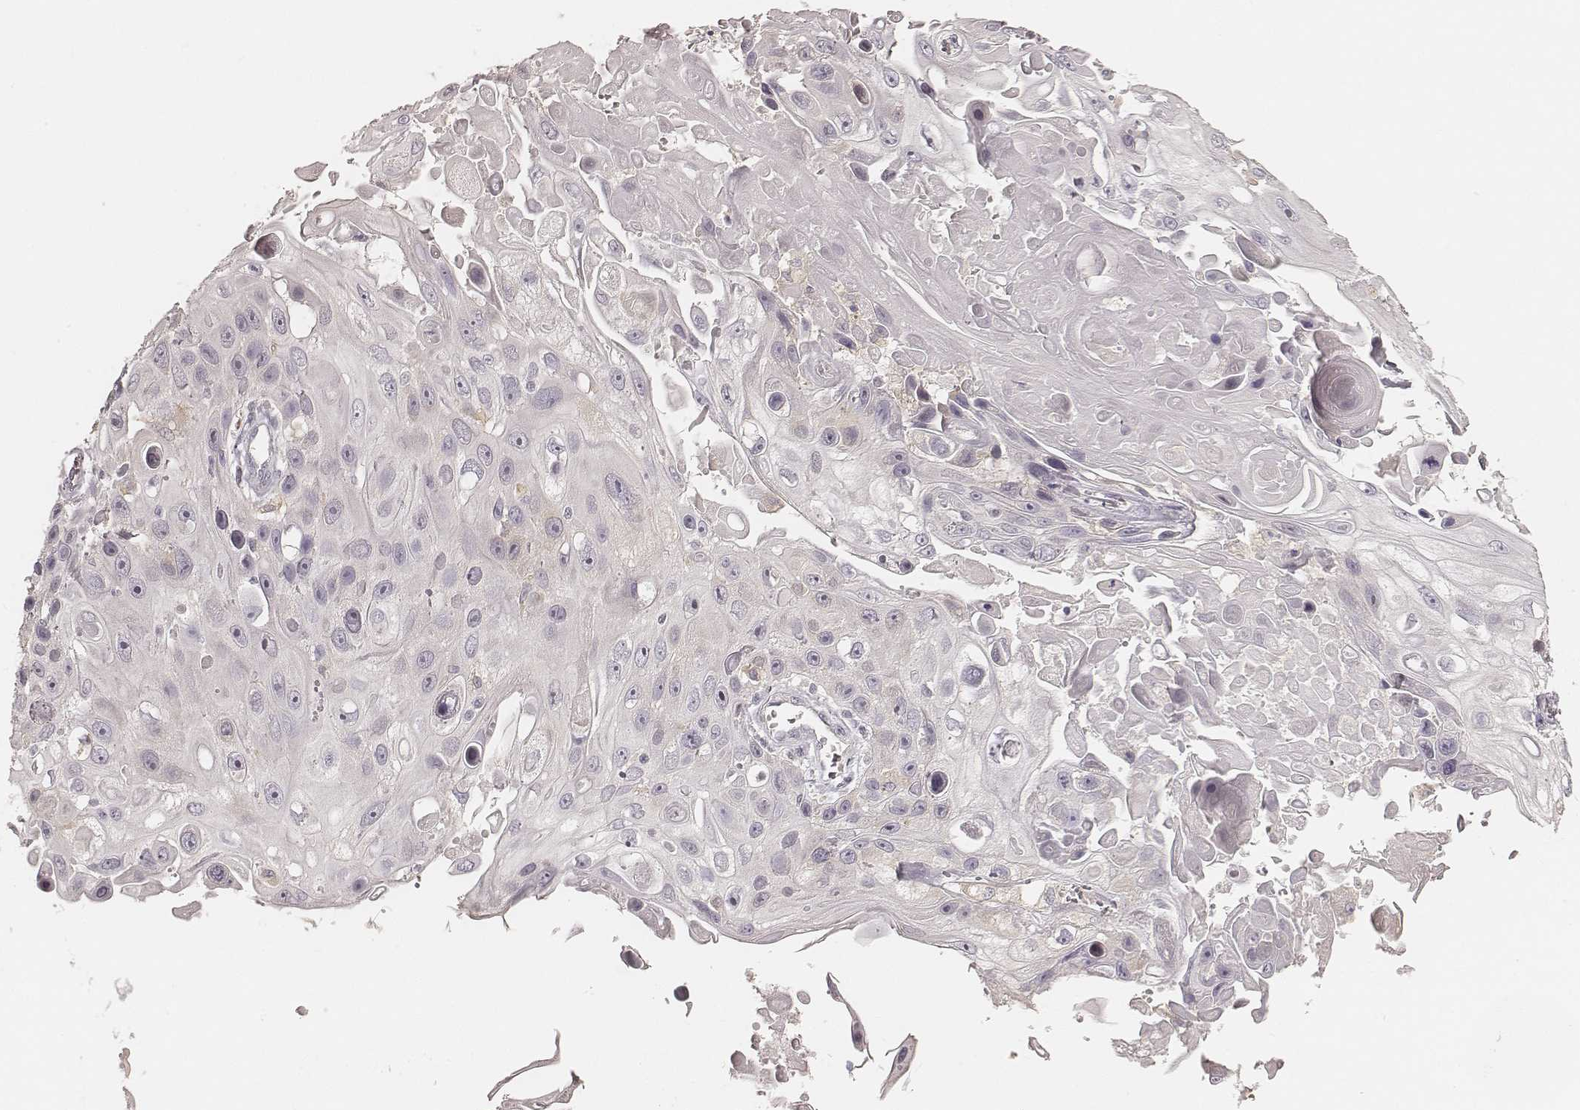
{"staining": {"intensity": "negative", "quantity": "none", "location": "none"}, "tissue": "skin cancer", "cell_type": "Tumor cells", "image_type": "cancer", "snomed": [{"axis": "morphology", "description": "Squamous cell carcinoma, NOS"}, {"axis": "topography", "description": "Skin"}], "caption": "This photomicrograph is of squamous cell carcinoma (skin) stained with immunohistochemistry to label a protein in brown with the nuclei are counter-stained blue. There is no positivity in tumor cells.", "gene": "FMNL2", "patient": {"sex": "male", "age": 82}}